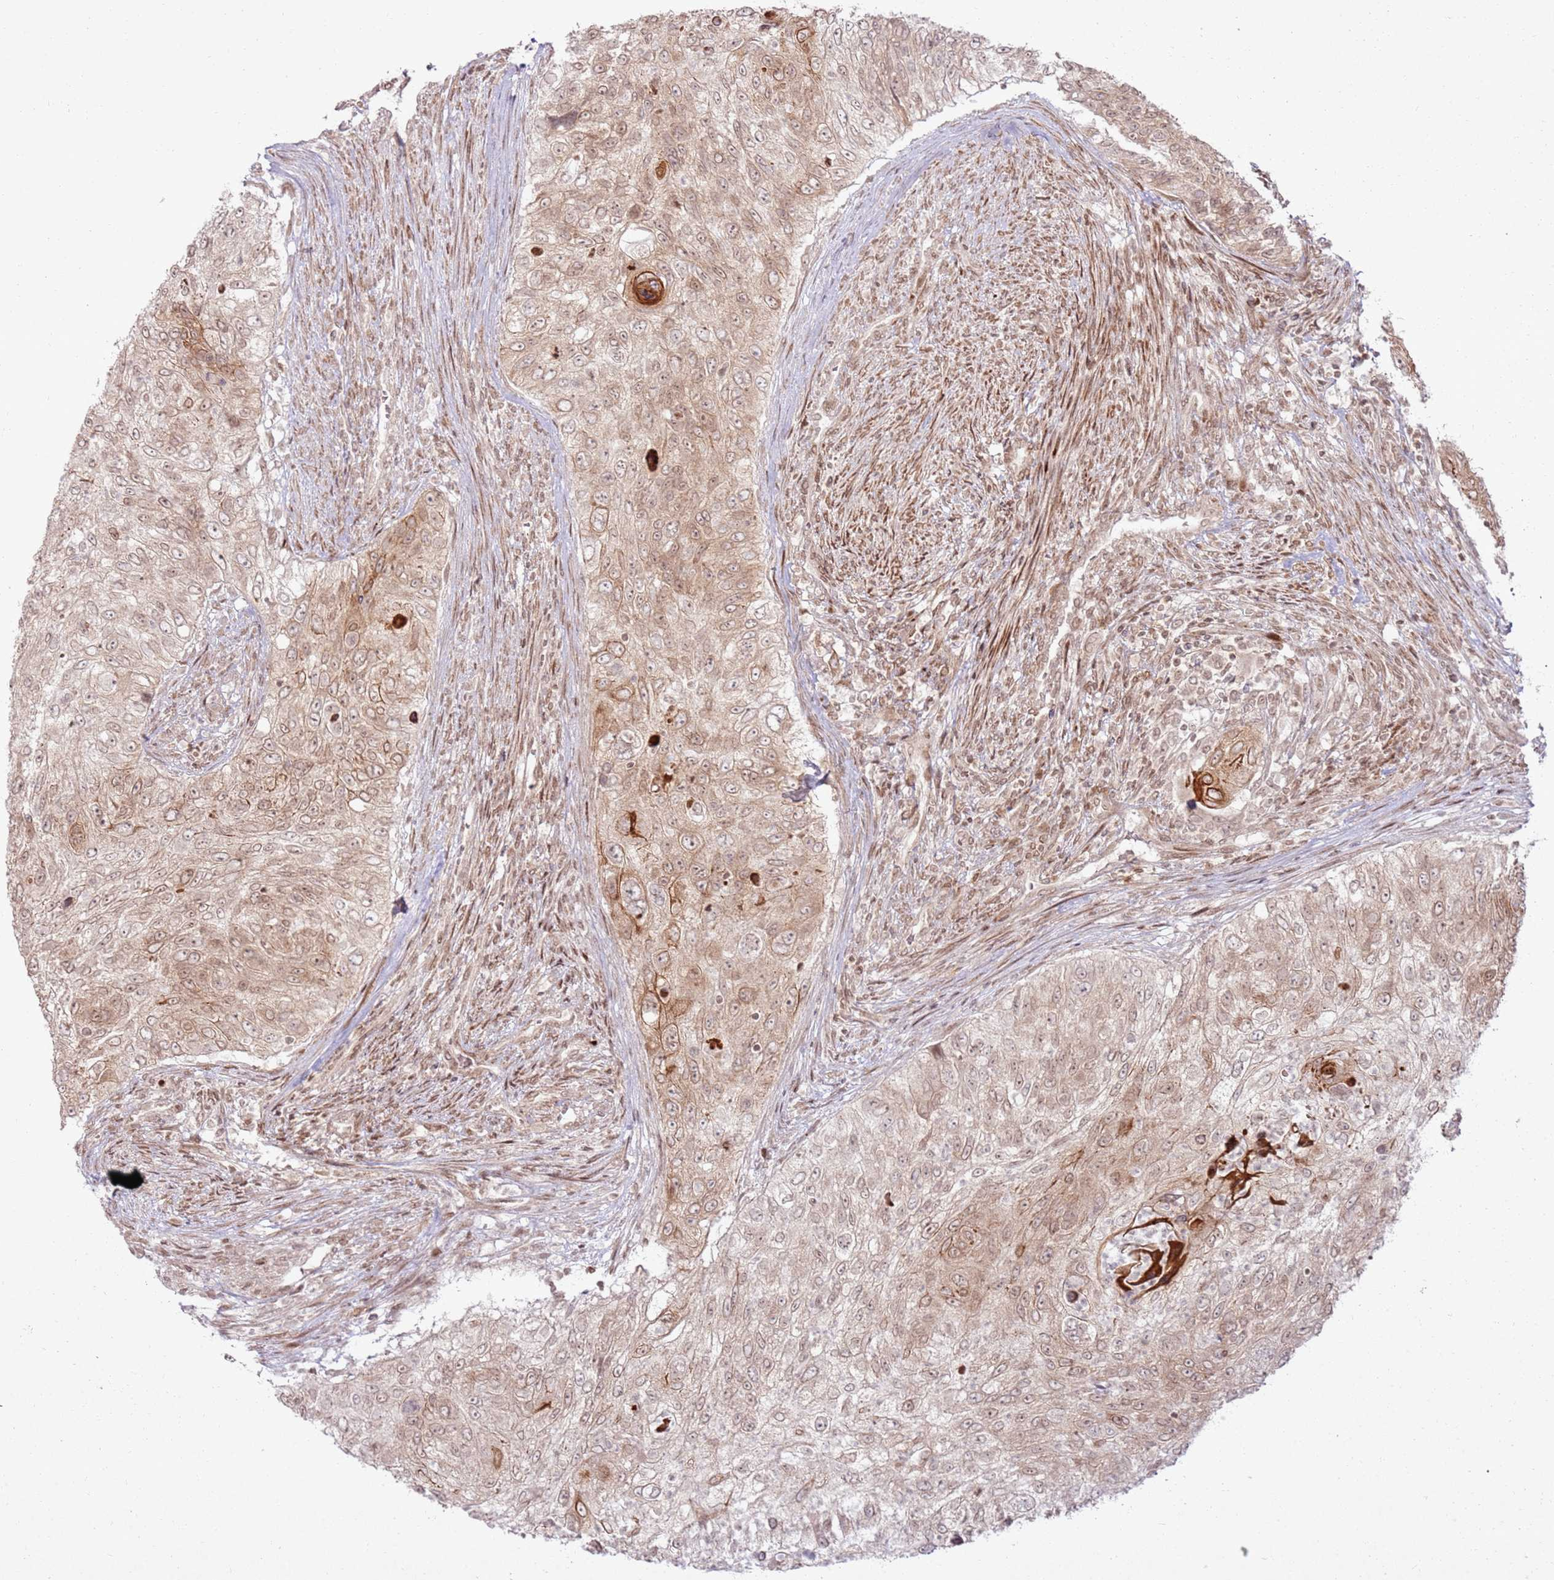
{"staining": {"intensity": "moderate", "quantity": ">75%", "location": "cytoplasmic/membranous,nuclear"}, "tissue": "urothelial cancer", "cell_type": "Tumor cells", "image_type": "cancer", "snomed": [{"axis": "morphology", "description": "Urothelial carcinoma, High grade"}, {"axis": "topography", "description": "Urinary bladder"}], "caption": "Tumor cells show medium levels of moderate cytoplasmic/membranous and nuclear positivity in approximately >75% of cells in high-grade urothelial carcinoma. (Stains: DAB in brown, nuclei in blue, Microscopy: brightfield microscopy at high magnification).", "gene": "KLHL36", "patient": {"sex": "female", "age": 60}}